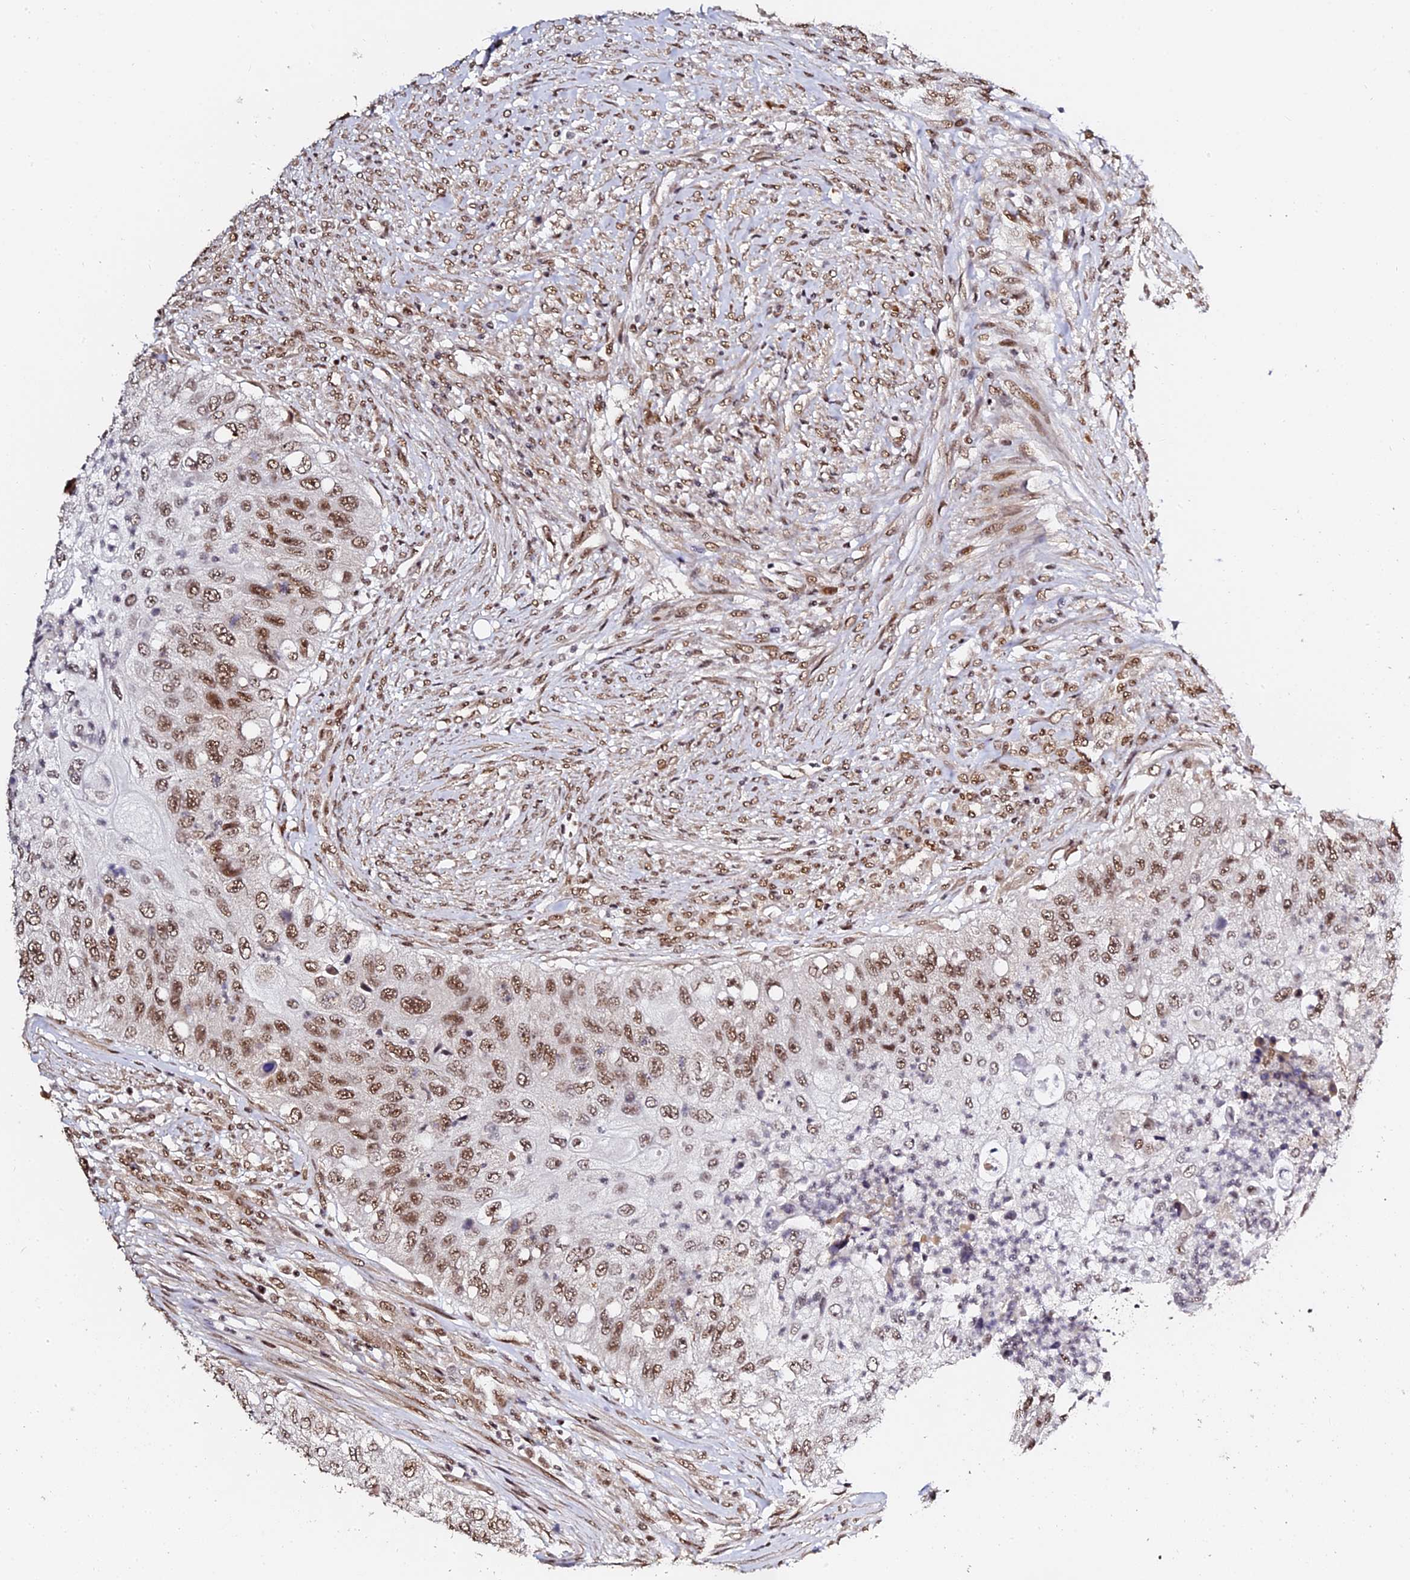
{"staining": {"intensity": "moderate", "quantity": ">75%", "location": "nuclear"}, "tissue": "urothelial cancer", "cell_type": "Tumor cells", "image_type": "cancer", "snomed": [{"axis": "morphology", "description": "Urothelial carcinoma, High grade"}, {"axis": "topography", "description": "Urinary bladder"}], "caption": "Tumor cells show medium levels of moderate nuclear positivity in approximately >75% of cells in urothelial carcinoma (high-grade). (DAB = brown stain, brightfield microscopy at high magnification).", "gene": "MCRS1", "patient": {"sex": "female", "age": 60}}